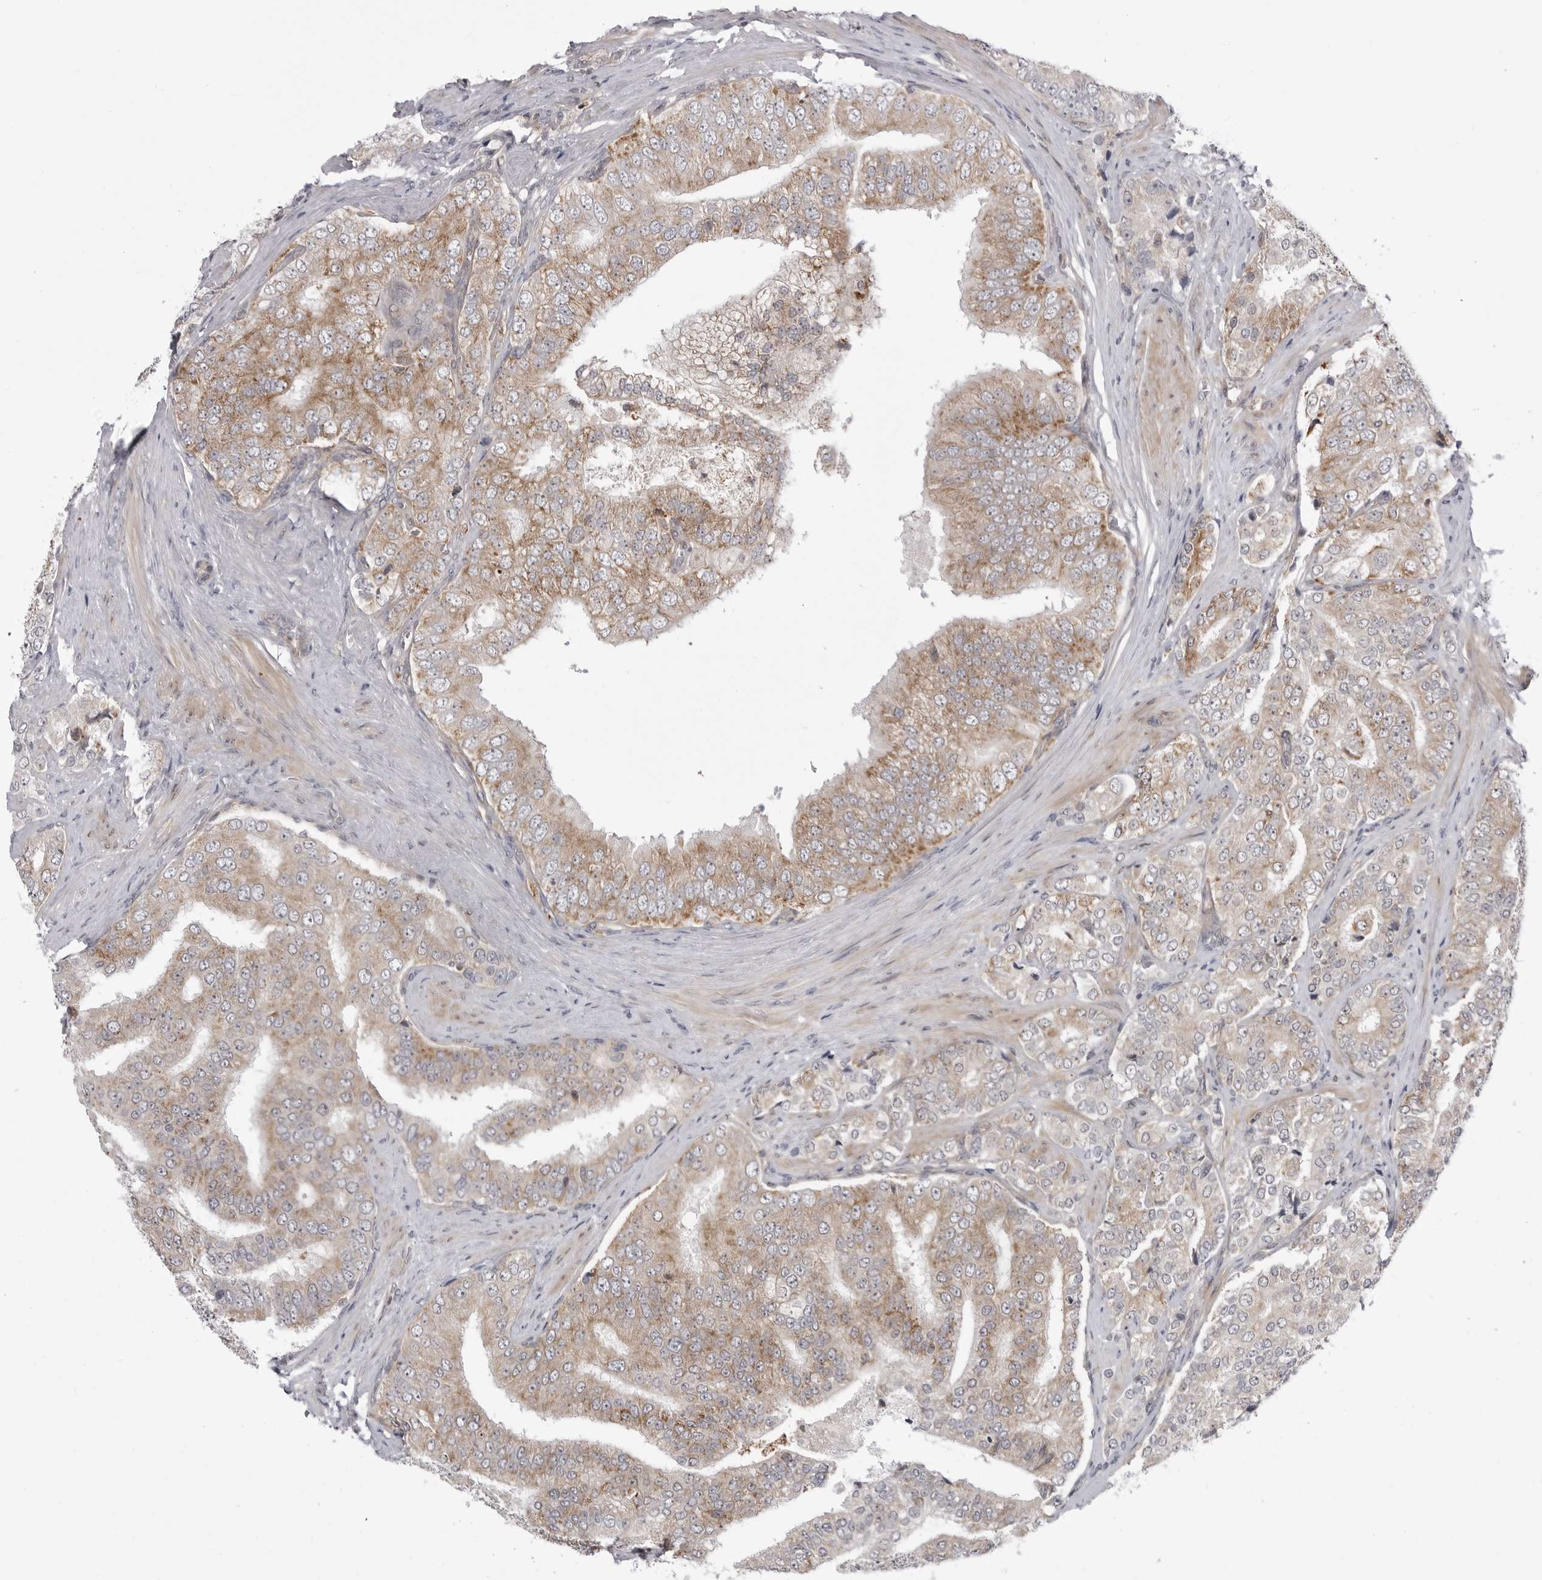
{"staining": {"intensity": "weak", "quantity": "25%-75%", "location": "cytoplasmic/membranous"}, "tissue": "prostate cancer", "cell_type": "Tumor cells", "image_type": "cancer", "snomed": [{"axis": "morphology", "description": "Adenocarcinoma, High grade"}, {"axis": "topography", "description": "Prostate"}], "caption": "Prostate cancer stained with DAB (3,3'-diaminobenzidine) immunohistochemistry (IHC) shows low levels of weak cytoplasmic/membranous staining in about 25%-75% of tumor cells.", "gene": "CCDC18", "patient": {"sex": "male", "age": 58}}